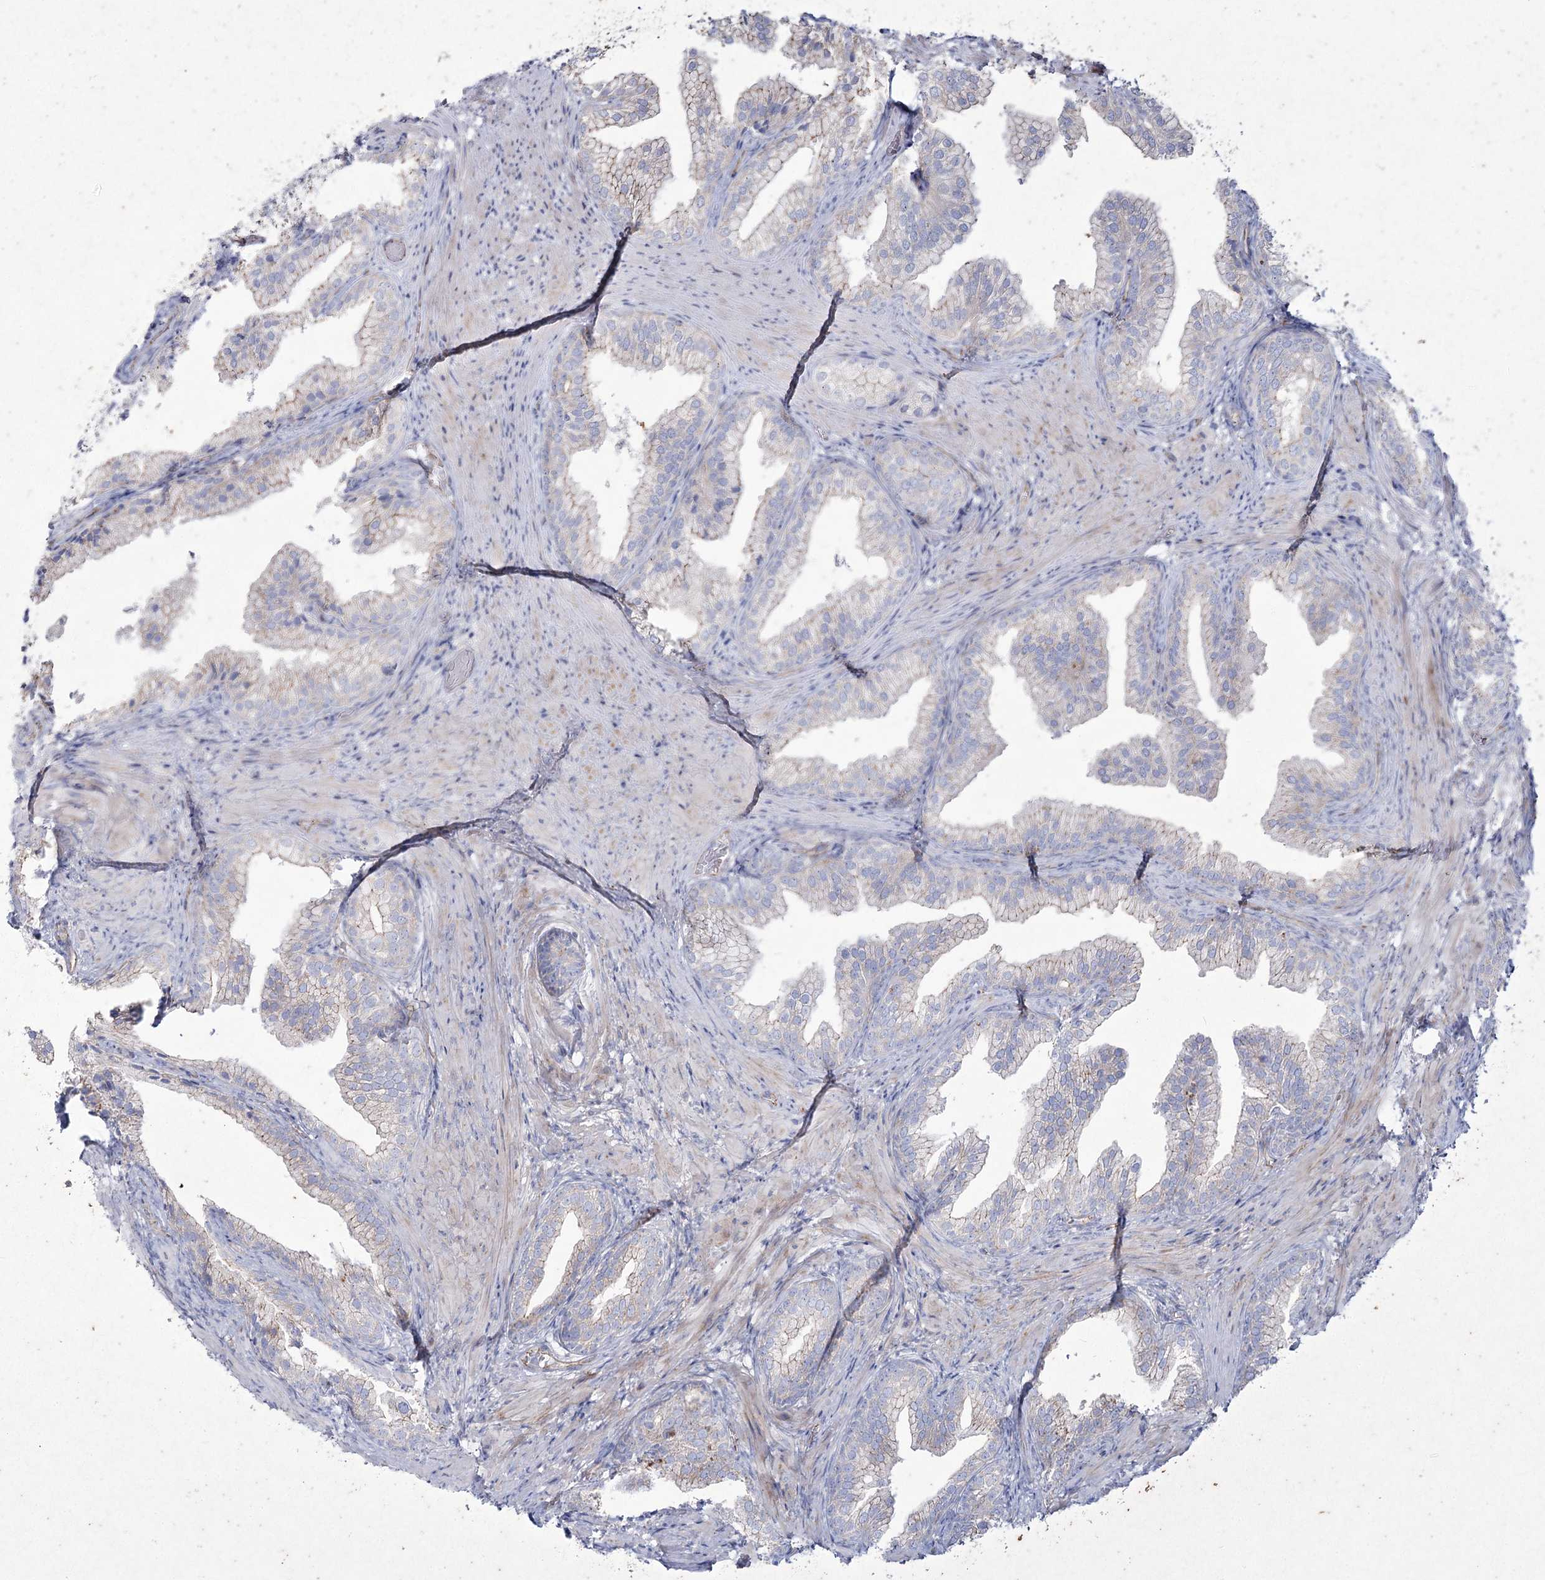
{"staining": {"intensity": "weak", "quantity": "25%-75%", "location": "cytoplasmic/membranous"}, "tissue": "prostate", "cell_type": "Glandular cells", "image_type": "normal", "snomed": [{"axis": "morphology", "description": "Normal tissue, NOS"}, {"axis": "topography", "description": "Prostate"}], "caption": "DAB (3,3'-diaminobenzidine) immunohistochemical staining of benign prostate exhibits weak cytoplasmic/membranous protein positivity in approximately 25%-75% of glandular cells. (Brightfield microscopy of DAB IHC at high magnification).", "gene": "LDLRAD3", "patient": {"sex": "male", "age": 76}}